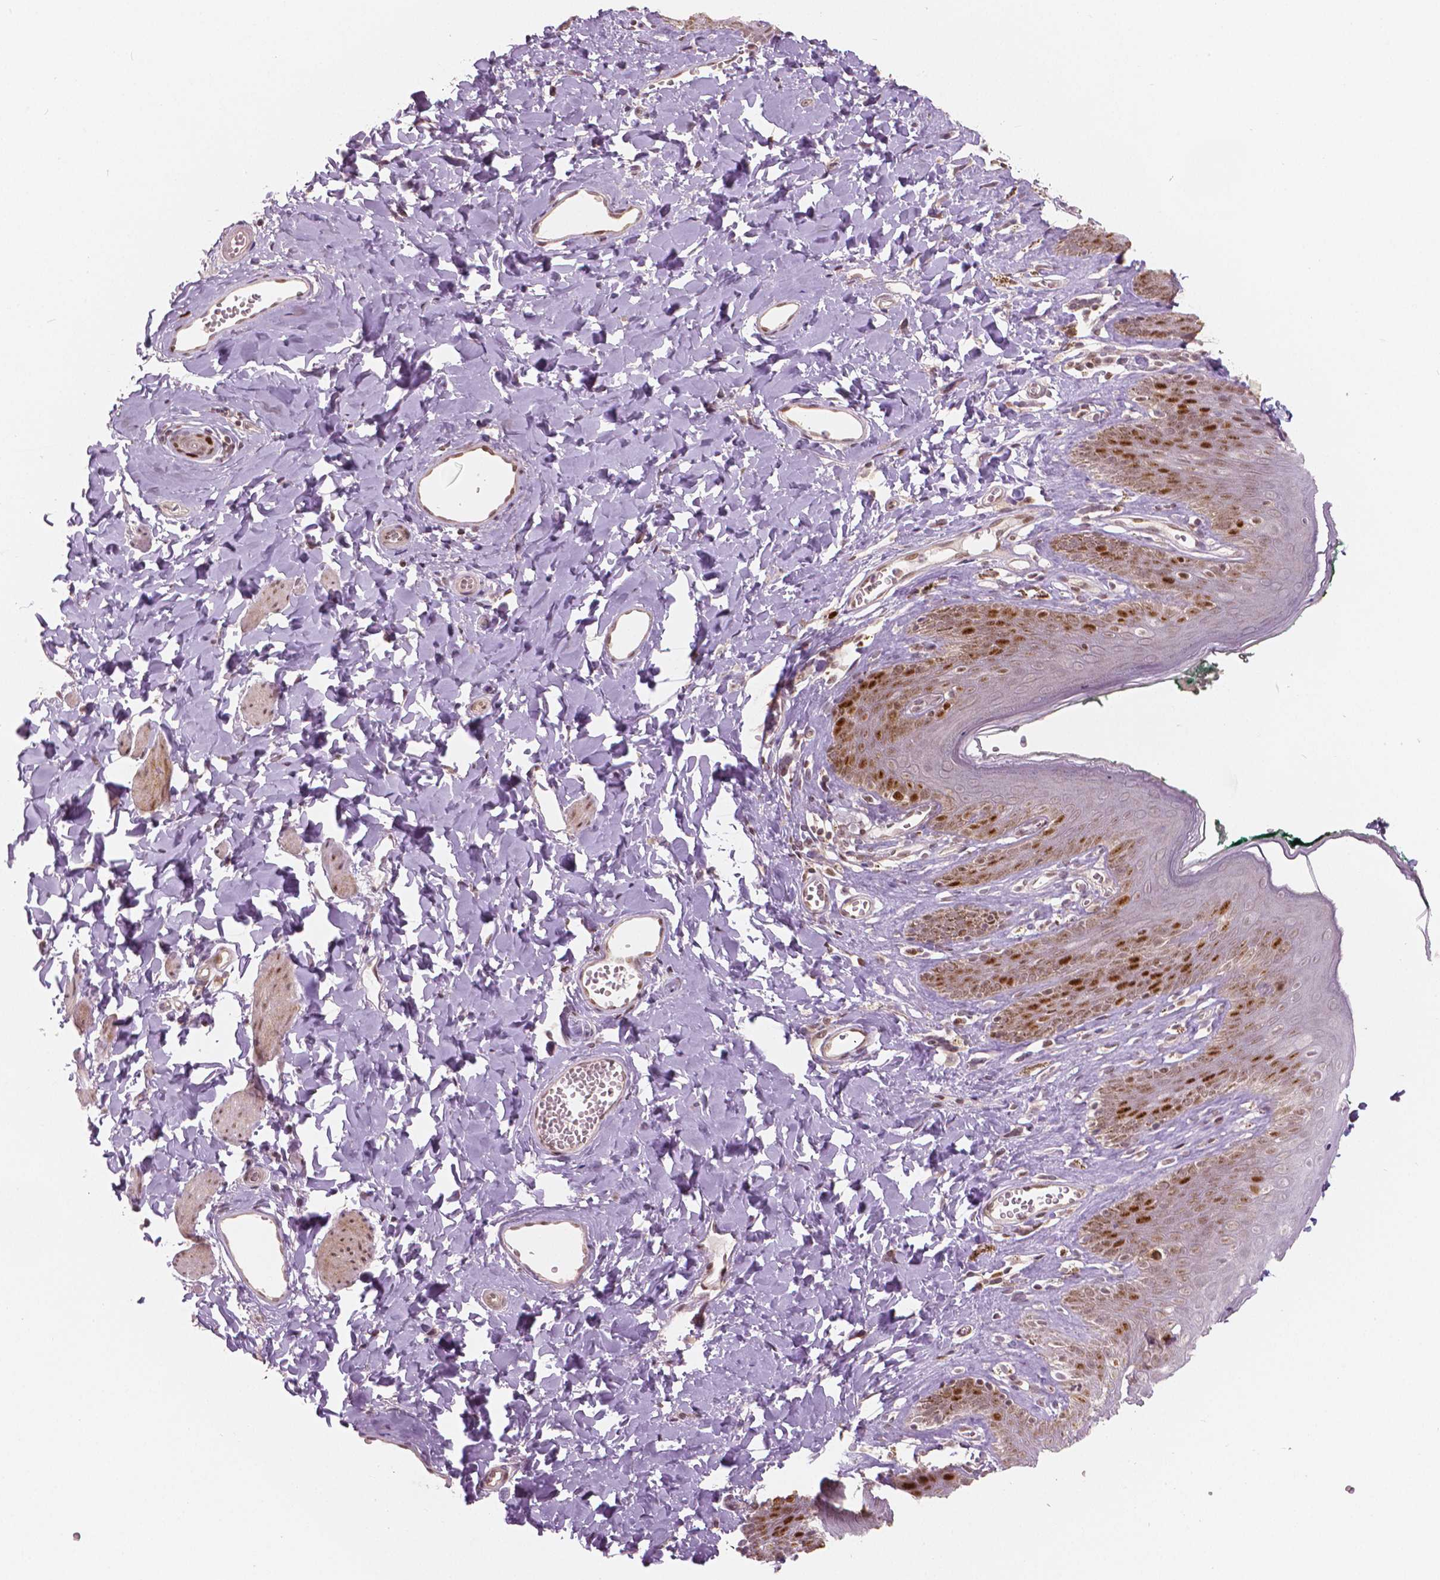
{"staining": {"intensity": "strong", "quantity": "25%-75%", "location": "nuclear"}, "tissue": "skin", "cell_type": "Epidermal cells", "image_type": "normal", "snomed": [{"axis": "morphology", "description": "Normal tissue, NOS"}, {"axis": "topography", "description": "Vulva"}, {"axis": "topography", "description": "Peripheral nerve tissue"}], "caption": "Skin was stained to show a protein in brown. There is high levels of strong nuclear expression in approximately 25%-75% of epidermal cells. The staining was performed using DAB to visualize the protein expression in brown, while the nuclei were stained in blue with hematoxylin (Magnification: 20x).", "gene": "NSD2", "patient": {"sex": "female", "age": 66}}